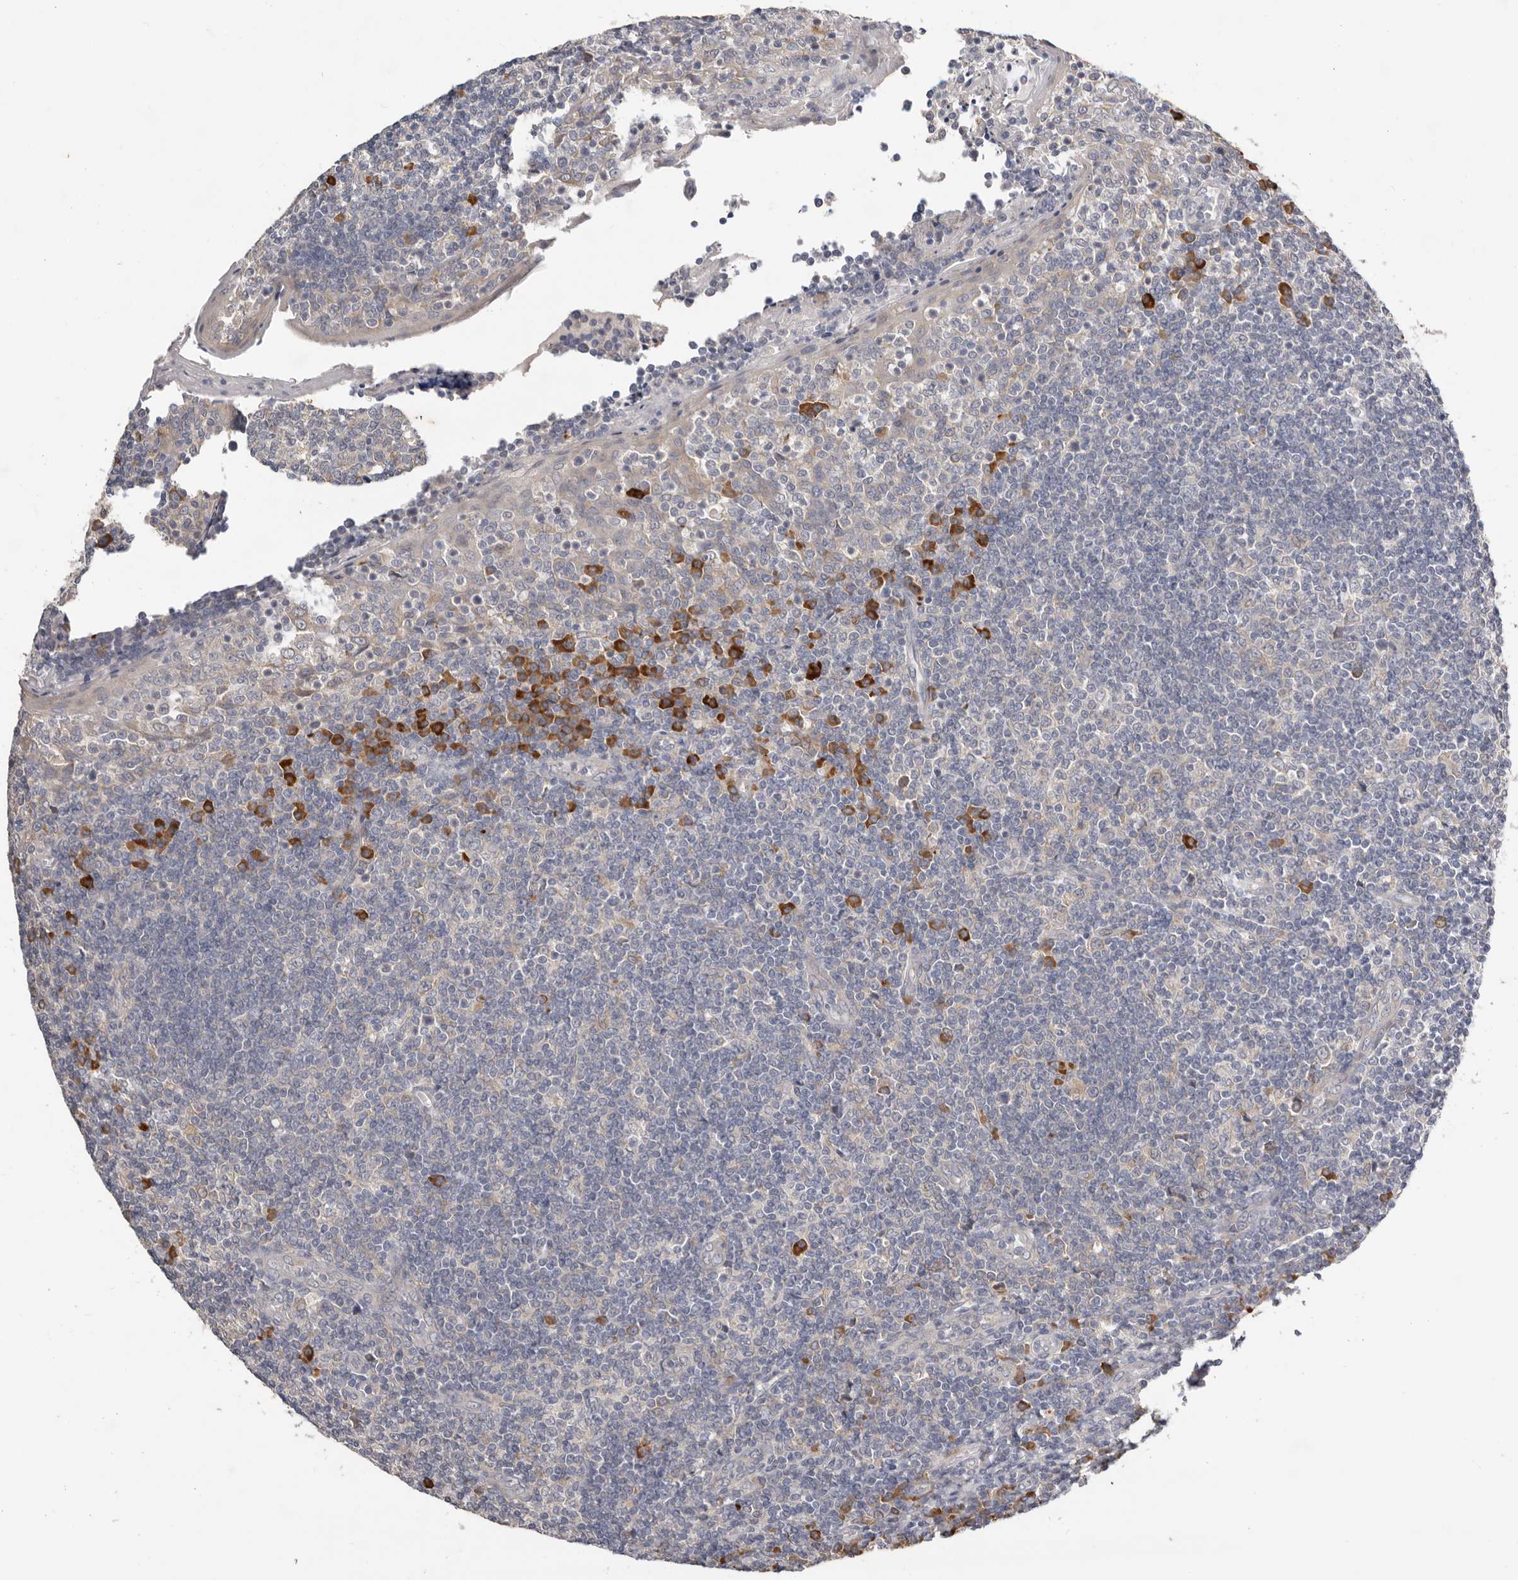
{"staining": {"intensity": "strong", "quantity": "<25%", "location": "cytoplasmic/membranous"}, "tissue": "tonsil", "cell_type": "Germinal center cells", "image_type": "normal", "snomed": [{"axis": "morphology", "description": "Normal tissue, NOS"}, {"axis": "topography", "description": "Tonsil"}], "caption": "A medium amount of strong cytoplasmic/membranous staining is seen in about <25% of germinal center cells in unremarkable tonsil. Using DAB (brown) and hematoxylin (blue) stains, captured at high magnification using brightfield microscopy.", "gene": "WDR77", "patient": {"sex": "female", "age": 19}}